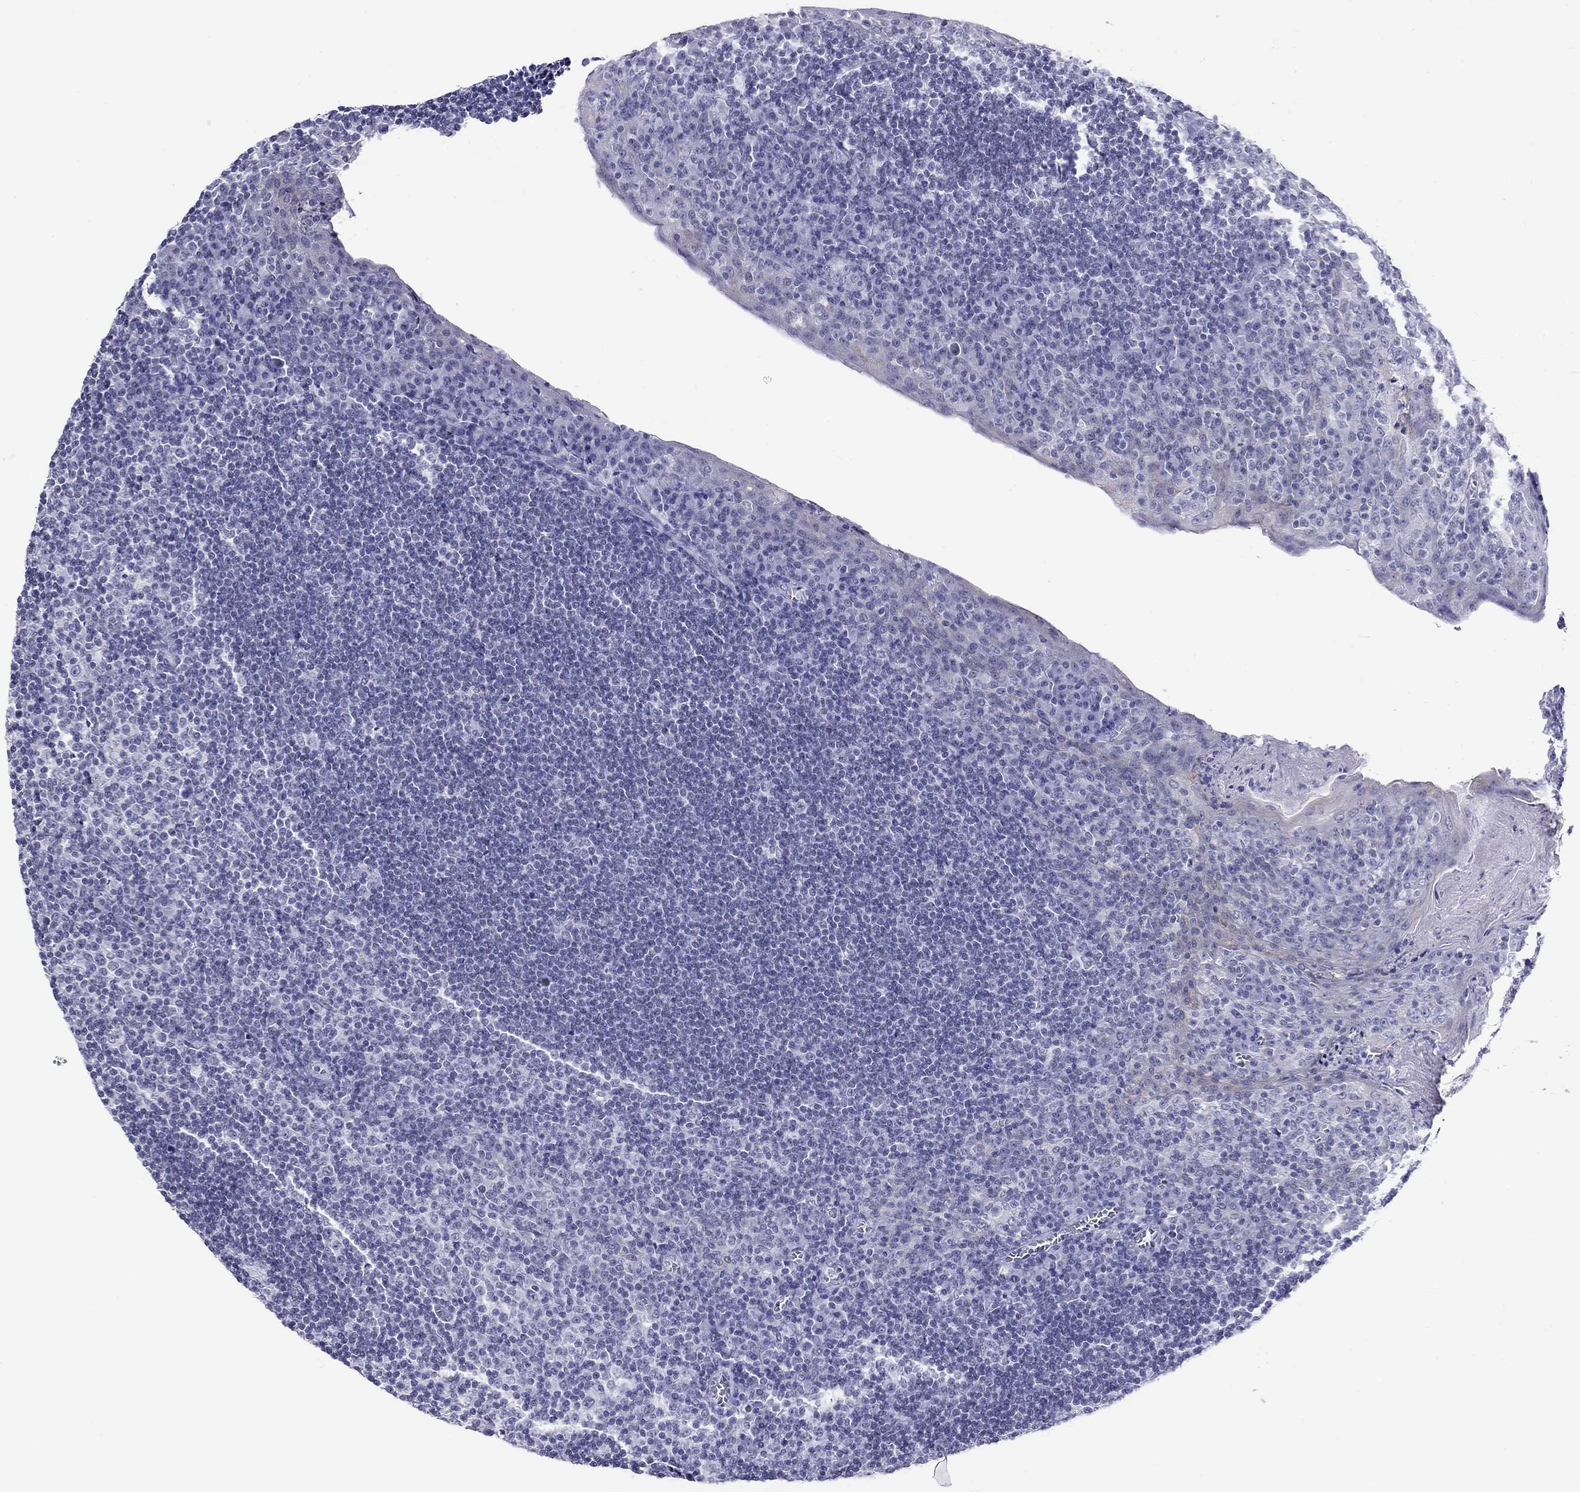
{"staining": {"intensity": "negative", "quantity": "none", "location": "none"}, "tissue": "tonsil", "cell_type": "Germinal center cells", "image_type": "normal", "snomed": [{"axis": "morphology", "description": "Normal tissue, NOS"}, {"axis": "topography", "description": "Tonsil"}], "caption": "DAB immunohistochemical staining of unremarkable human tonsil demonstrates no significant staining in germinal center cells.", "gene": "MYMX", "patient": {"sex": "female", "age": 13}}